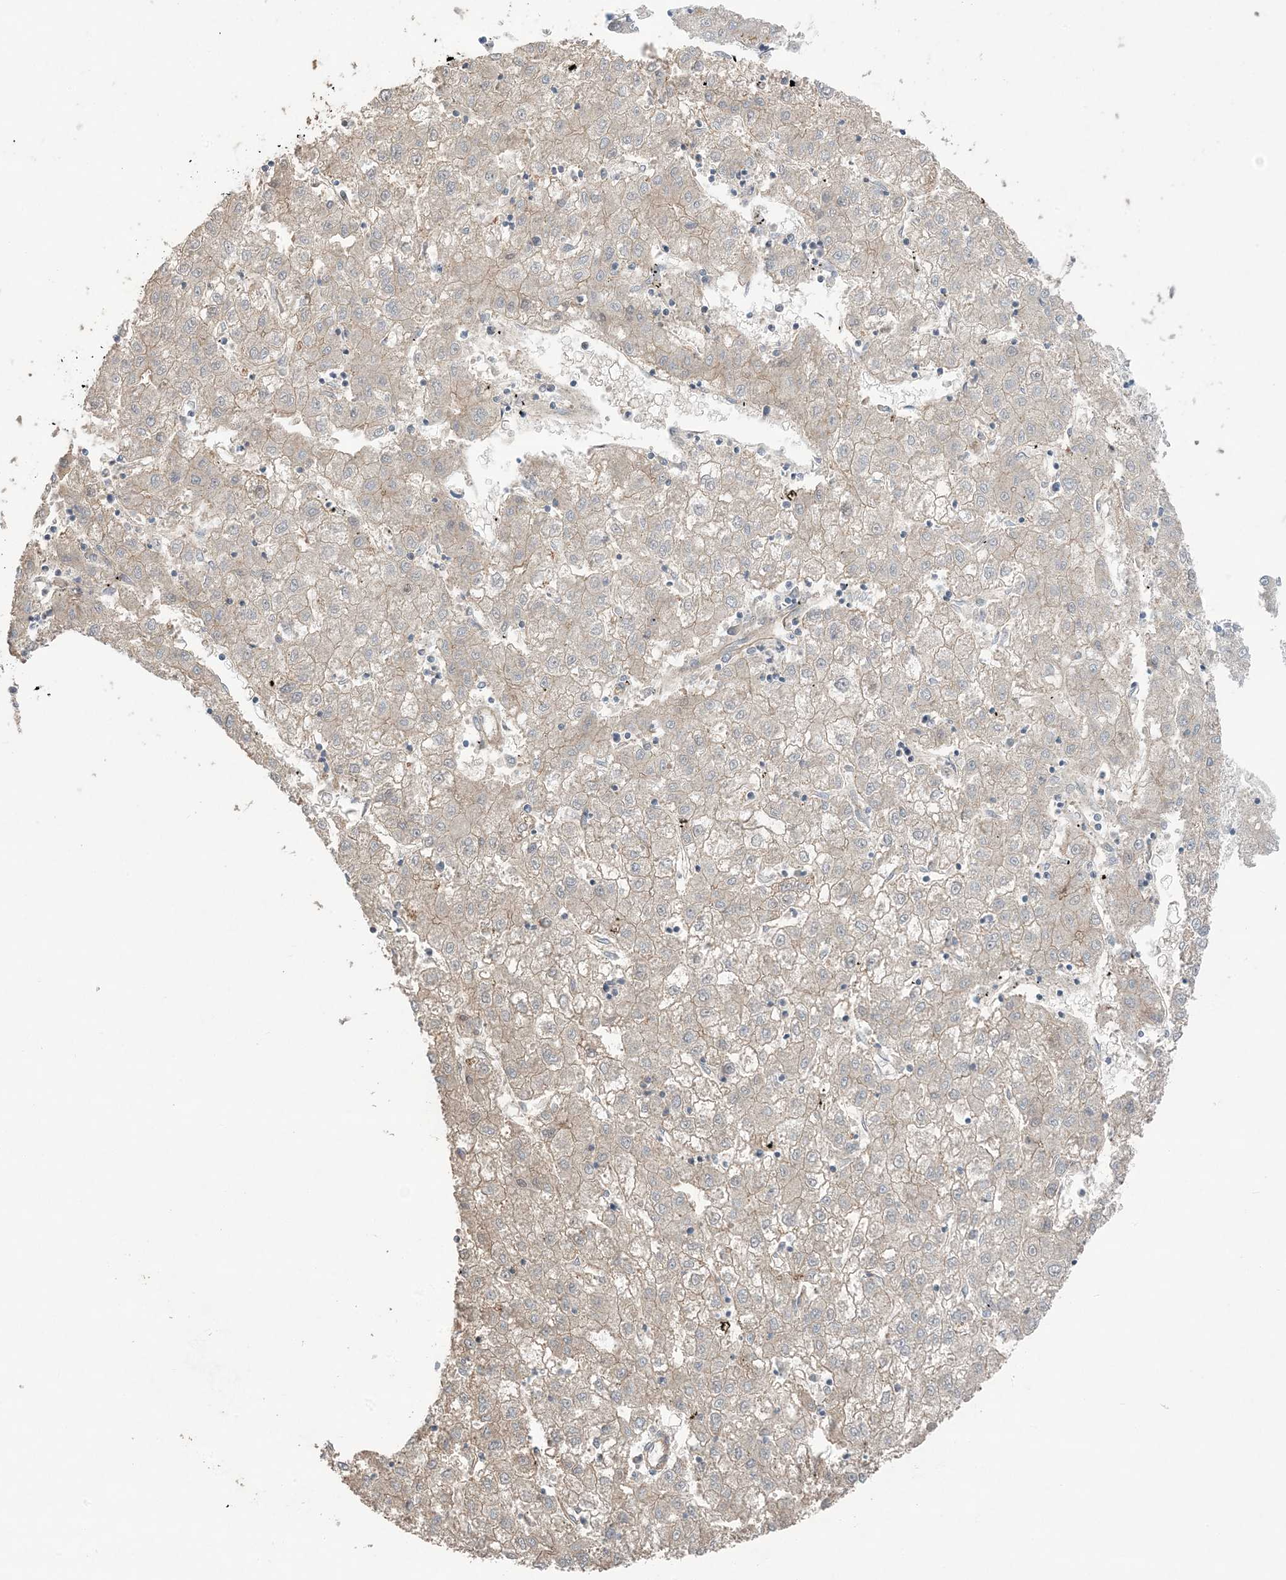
{"staining": {"intensity": "weak", "quantity": "<25%", "location": "cytoplasmic/membranous"}, "tissue": "liver cancer", "cell_type": "Tumor cells", "image_type": "cancer", "snomed": [{"axis": "morphology", "description": "Carcinoma, Hepatocellular, NOS"}, {"axis": "topography", "description": "Liver"}], "caption": "Liver cancer stained for a protein using immunohistochemistry exhibits no positivity tumor cells.", "gene": "CCNY", "patient": {"sex": "male", "age": 72}}